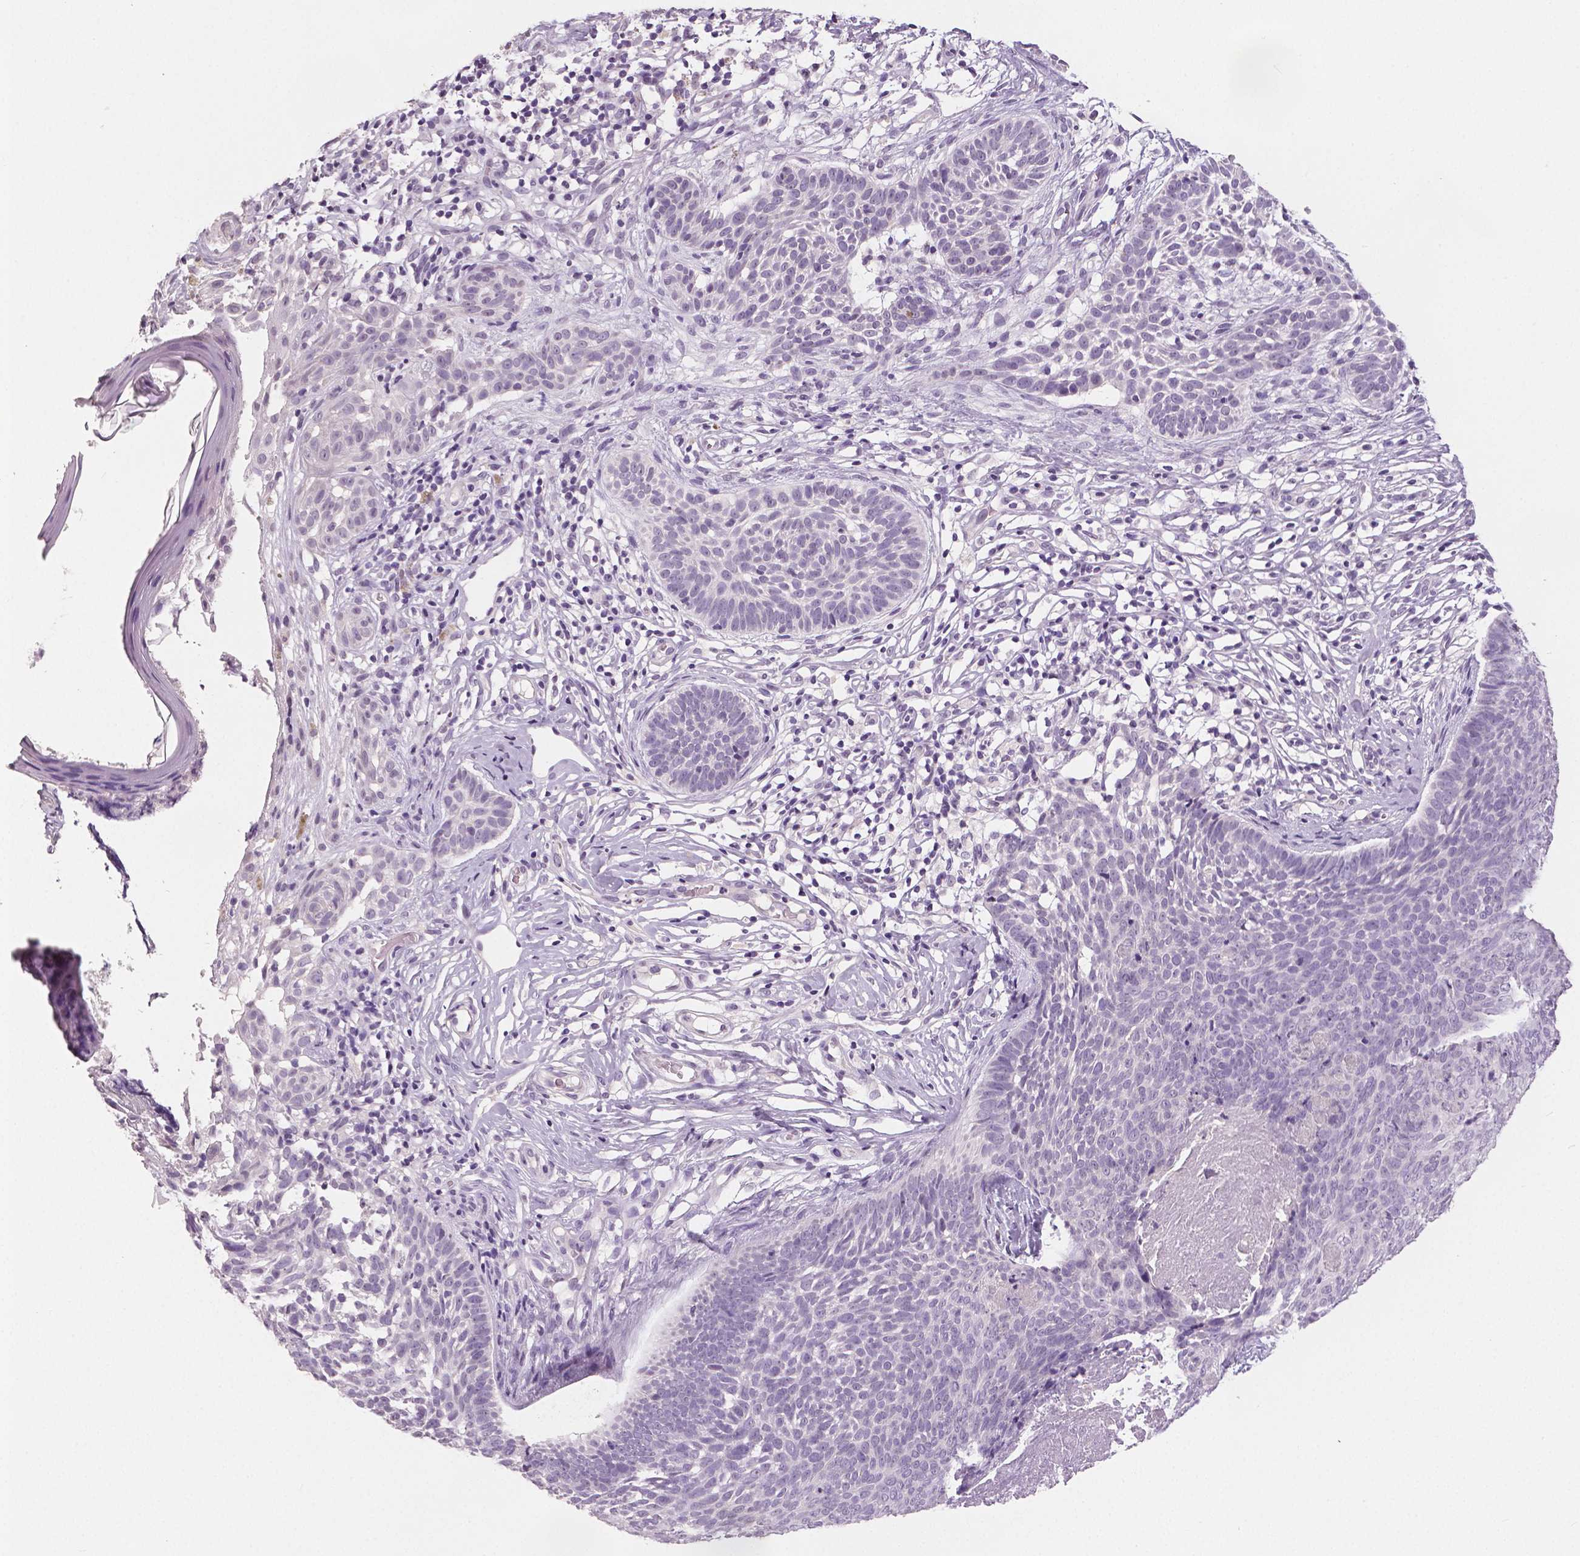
{"staining": {"intensity": "negative", "quantity": "none", "location": "none"}, "tissue": "skin cancer", "cell_type": "Tumor cells", "image_type": "cancer", "snomed": [{"axis": "morphology", "description": "Basal cell carcinoma"}, {"axis": "topography", "description": "Skin"}], "caption": "Tumor cells are negative for brown protein staining in basal cell carcinoma (skin). Nuclei are stained in blue.", "gene": "NECAB1", "patient": {"sex": "male", "age": 85}}